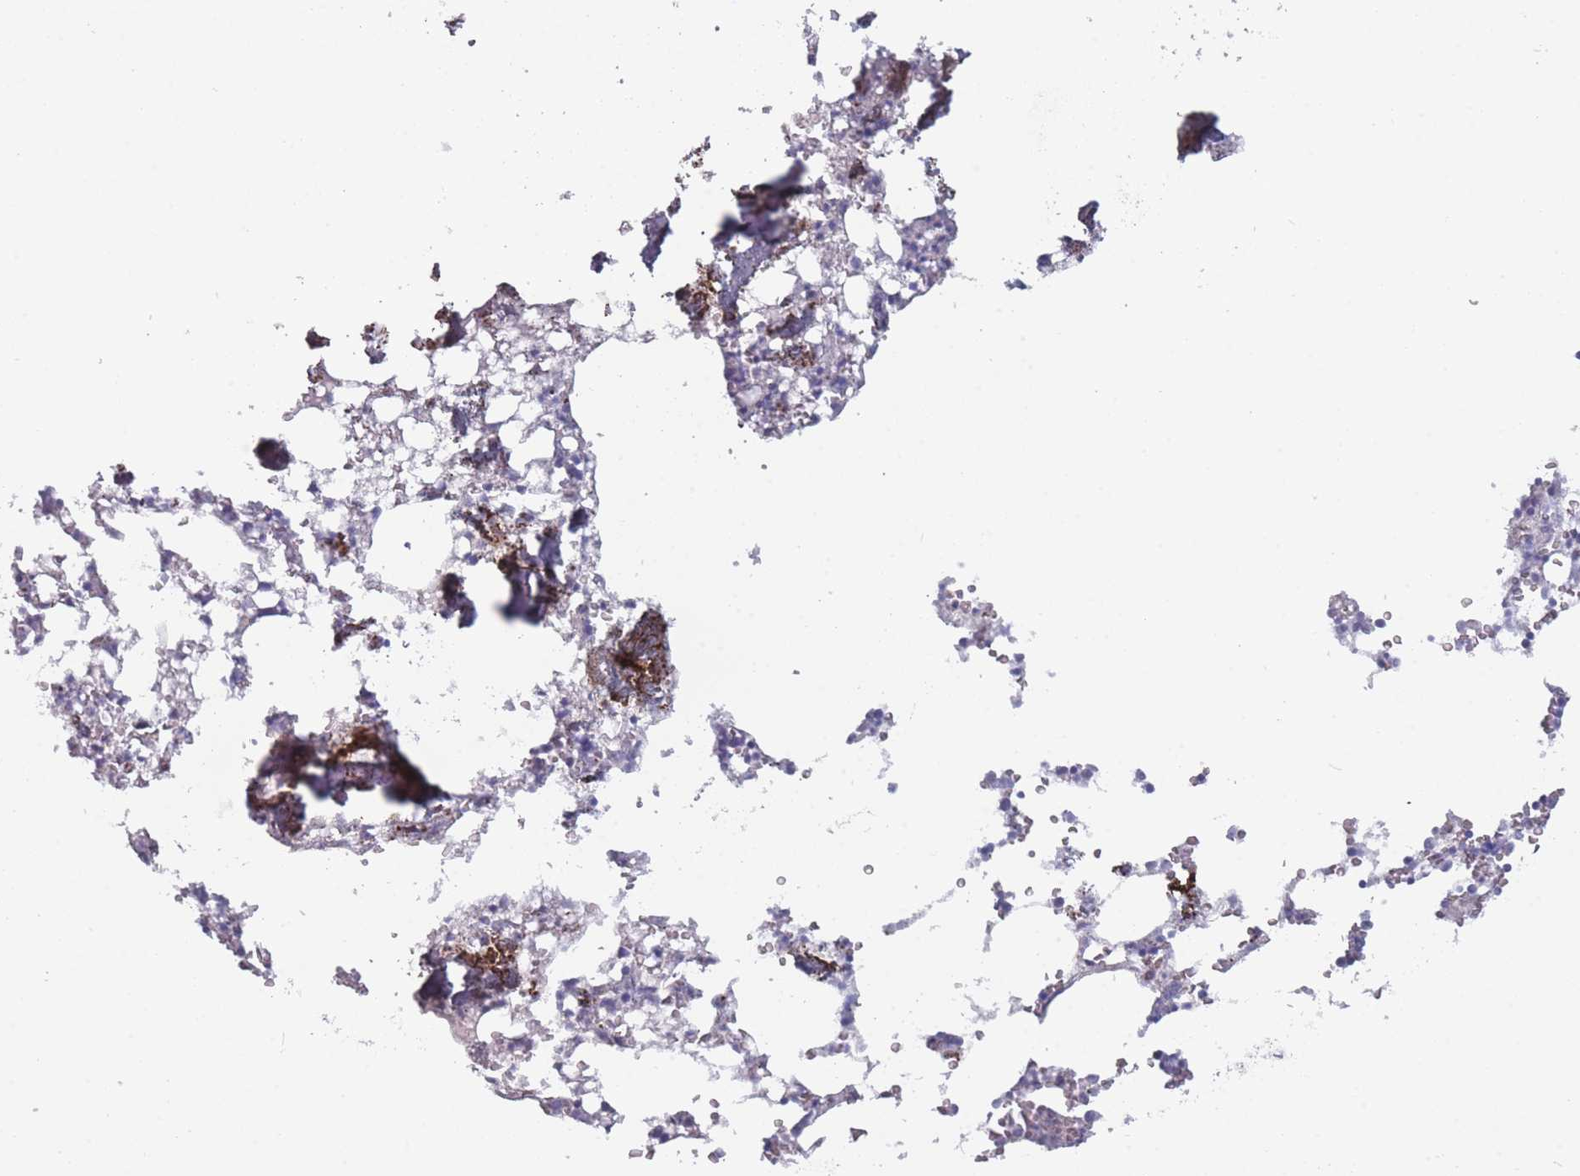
{"staining": {"intensity": "negative", "quantity": "none", "location": "none"}, "tissue": "bone marrow", "cell_type": "Hematopoietic cells", "image_type": "normal", "snomed": [{"axis": "morphology", "description": "Normal tissue, NOS"}, {"axis": "topography", "description": "Bone marrow"}], "caption": "High power microscopy micrograph of an IHC photomicrograph of unremarkable bone marrow, revealing no significant expression in hematopoietic cells. (IHC, brightfield microscopy, high magnification).", "gene": "ROS1", "patient": {"sex": "male", "age": 64}}